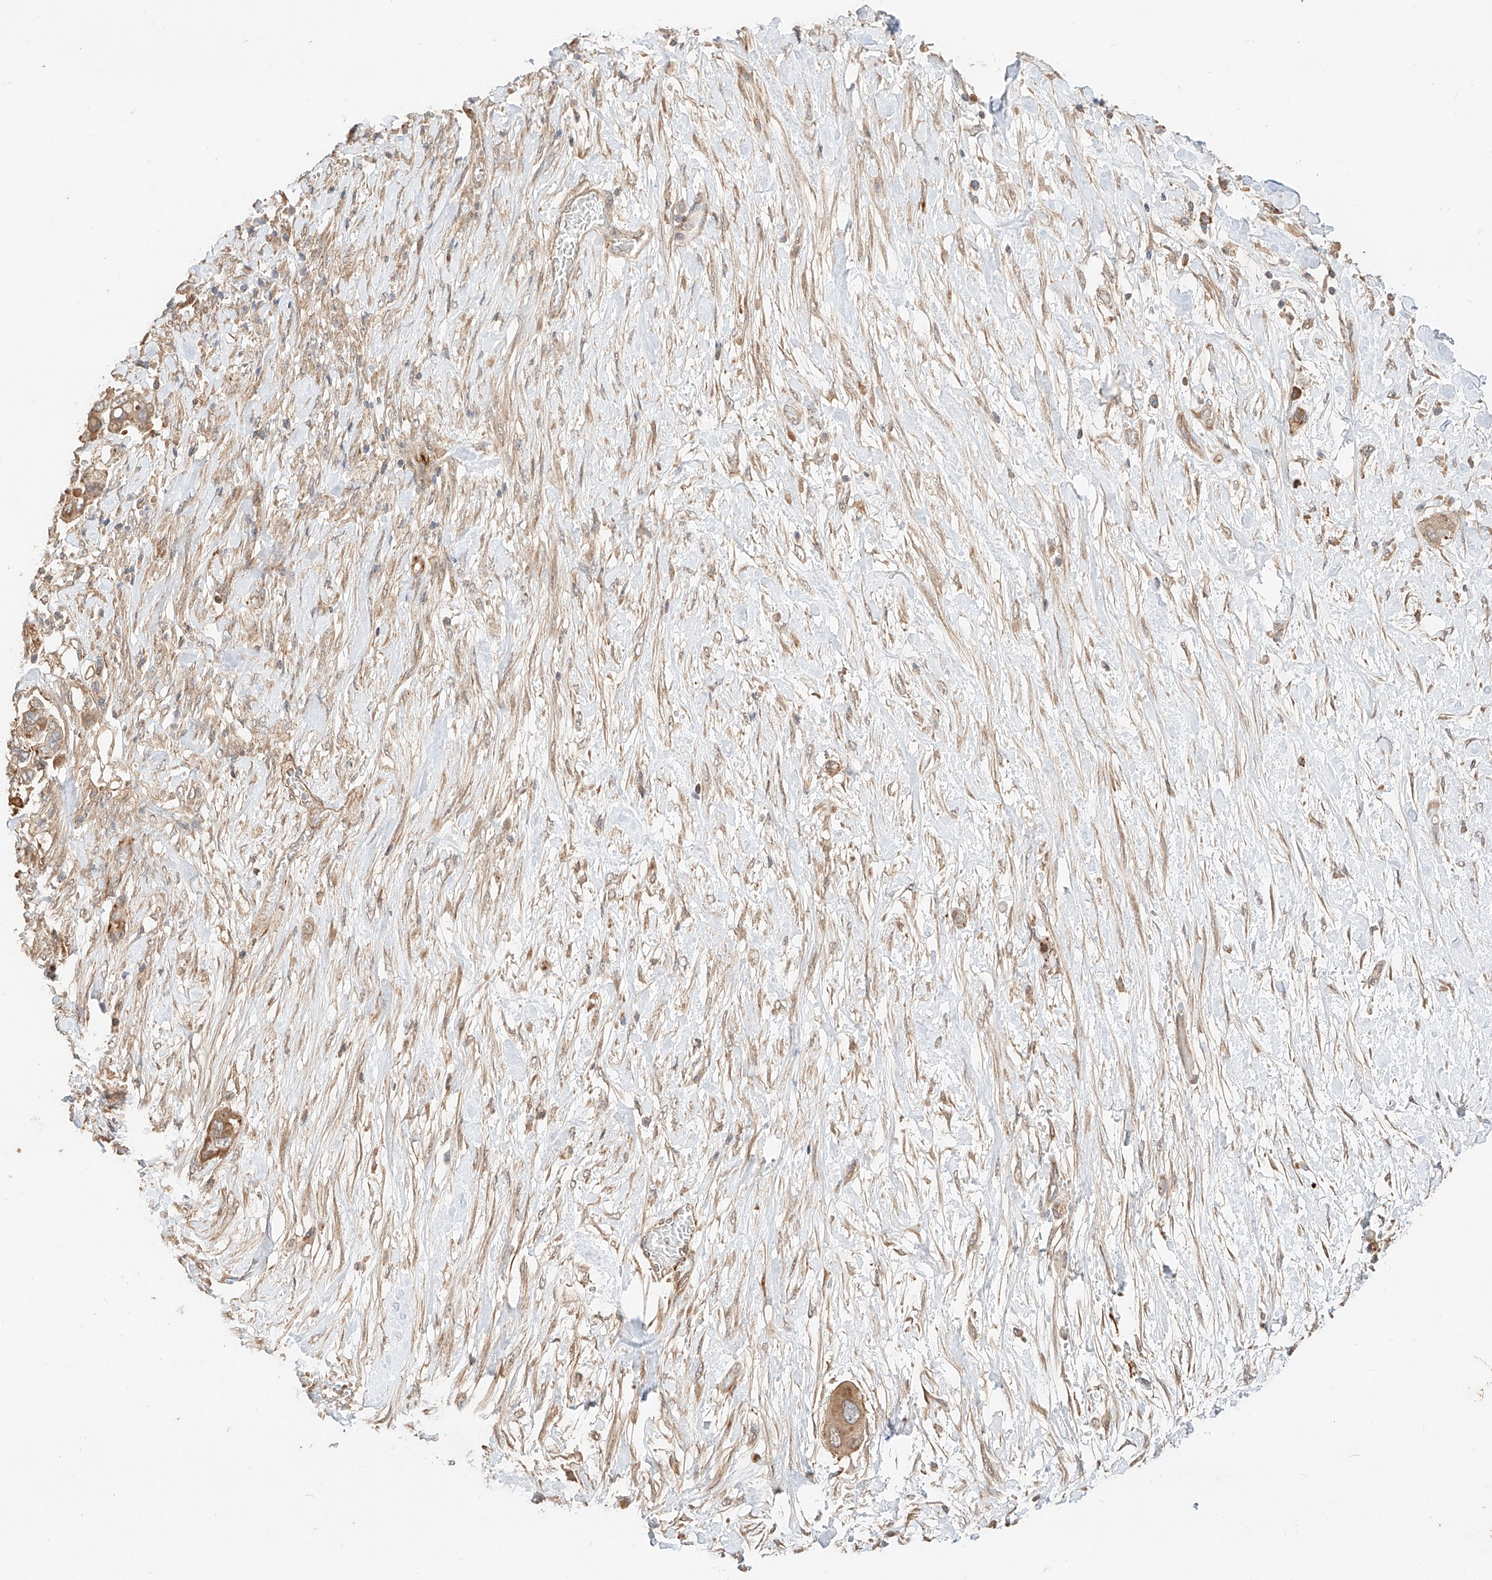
{"staining": {"intensity": "weak", "quantity": ">75%", "location": "cytoplasmic/membranous"}, "tissue": "pancreatic cancer", "cell_type": "Tumor cells", "image_type": "cancer", "snomed": [{"axis": "morphology", "description": "Adenocarcinoma, NOS"}, {"axis": "topography", "description": "Pancreas"}], "caption": "Weak cytoplasmic/membranous positivity is present in approximately >75% of tumor cells in adenocarcinoma (pancreatic). The protein is shown in brown color, while the nuclei are stained blue.", "gene": "SUSD6", "patient": {"sex": "male", "age": 68}}